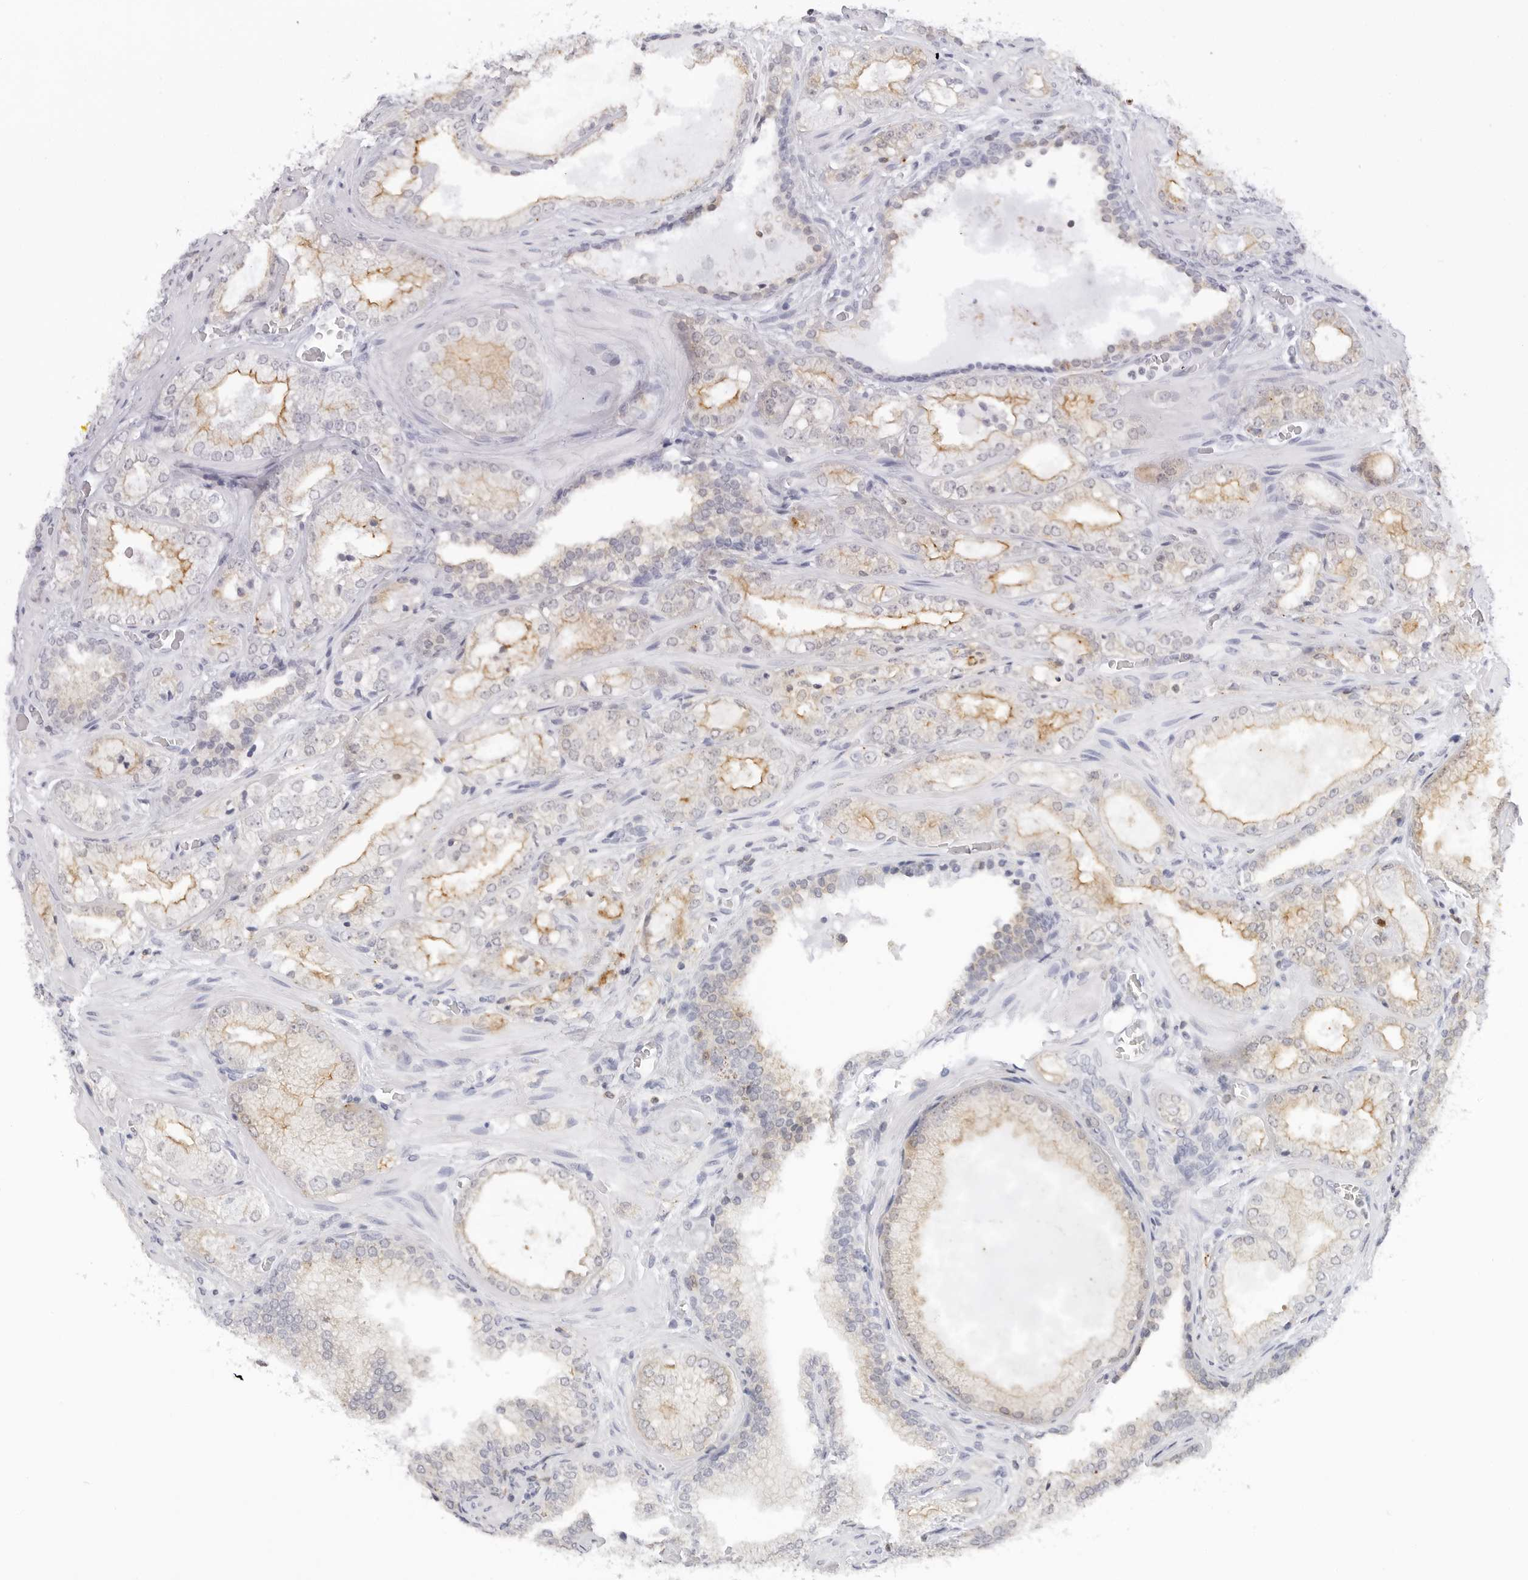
{"staining": {"intensity": "moderate", "quantity": "25%-75%", "location": "cytoplasmic/membranous"}, "tissue": "prostate cancer", "cell_type": "Tumor cells", "image_type": "cancer", "snomed": [{"axis": "morphology", "description": "Adenocarcinoma, High grade"}, {"axis": "topography", "description": "Prostate"}], "caption": "Immunohistochemistry (IHC) (DAB) staining of prostate cancer shows moderate cytoplasmic/membranous protein staining in about 25%-75% of tumor cells.", "gene": "SLC9A3R1", "patient": {"sex": "male", "age": 58}}